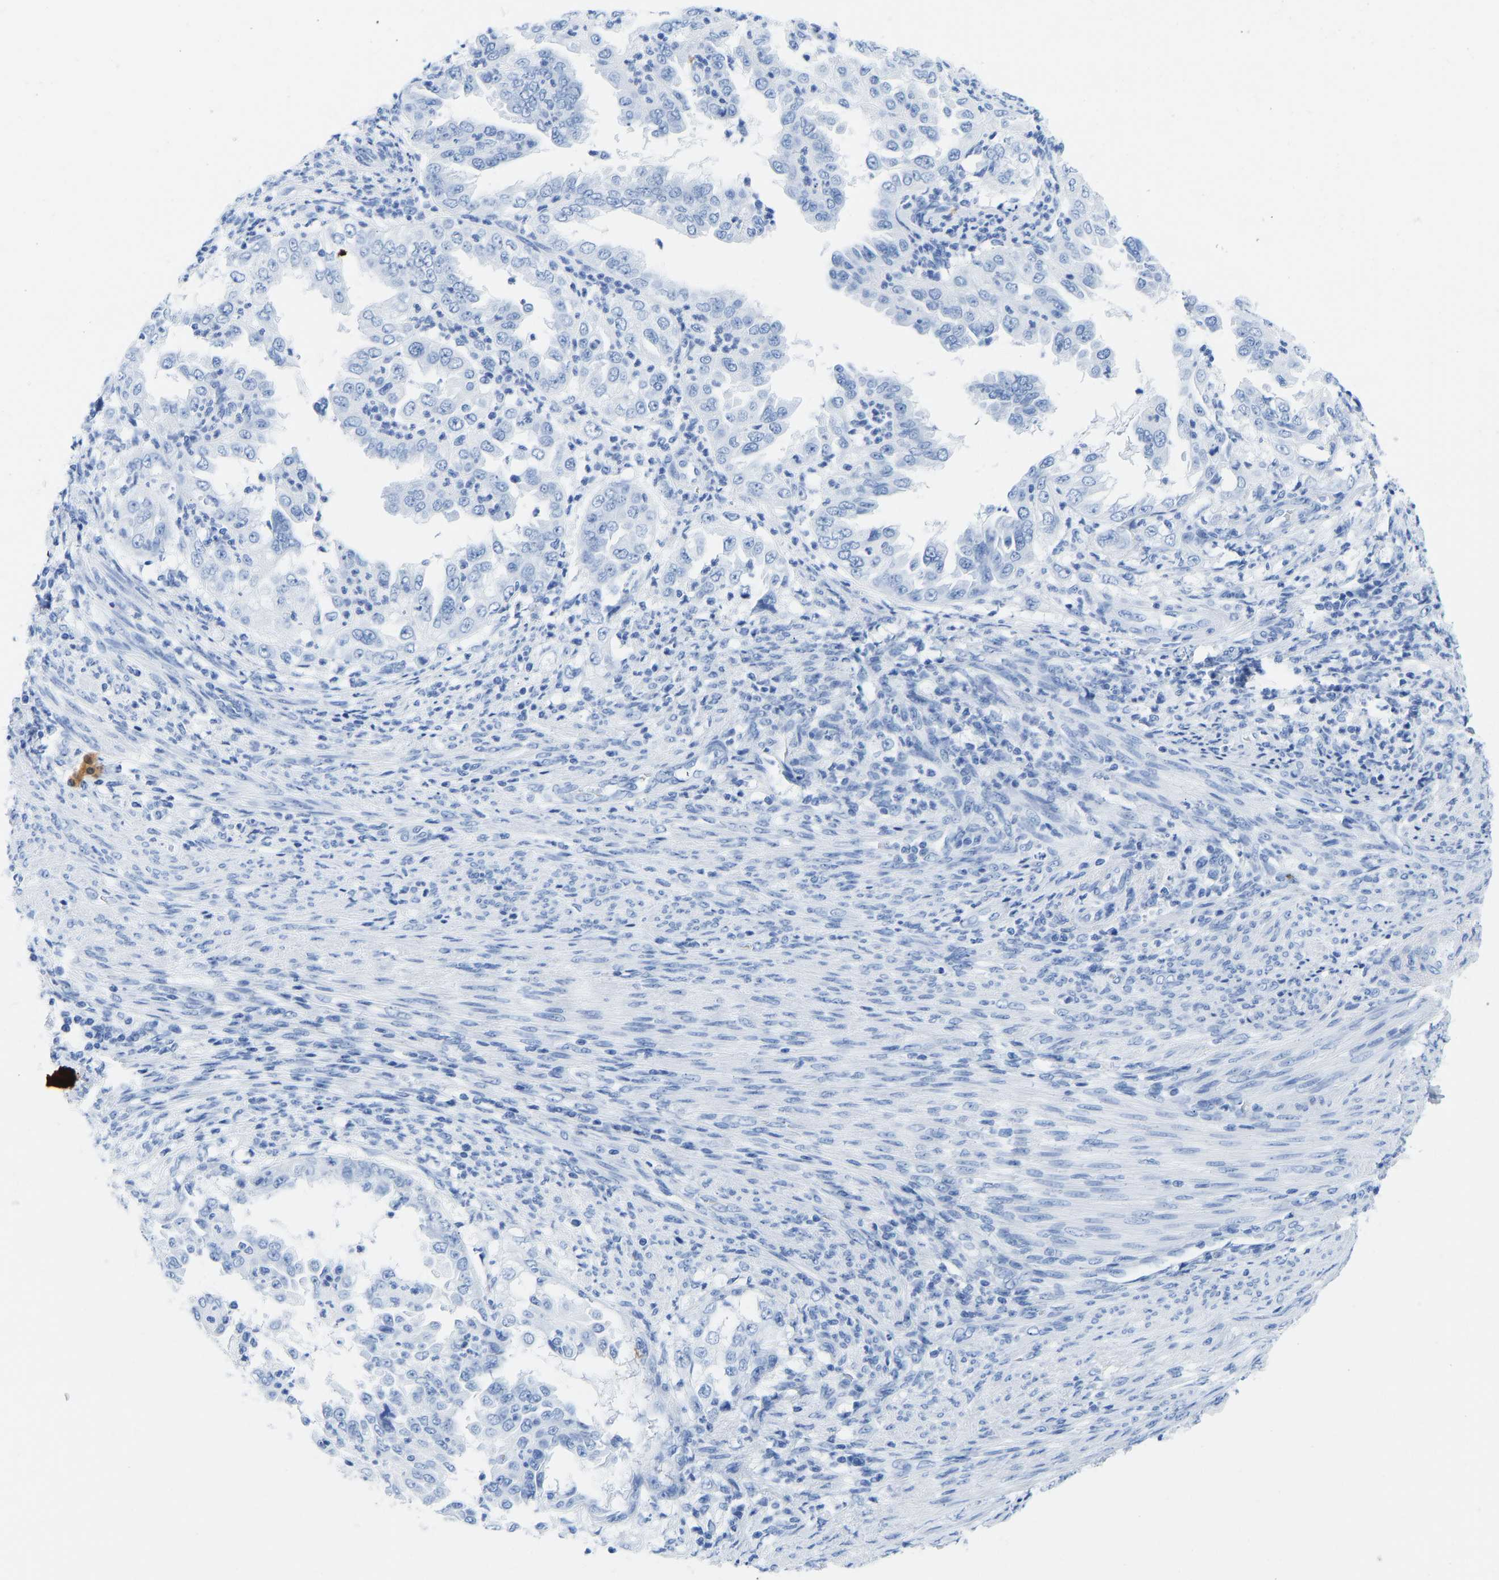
{"staining": {"intensity": "negative", "quantity": "none", "location": "none"}, "tissue": "endometrial cancer", "cell_type": "Tumor cells", "image_type": "cancer", "snomed": [{"axis": "morphology", "description": "Adenocarcinoma, NOS"}, {"axis": "topography", "description": "Endometrium"}], "caption": "Tumor cells show no significant staining in endometrial cancer.", "gene": "ELMO2", "patient": {"sex": "female", "age": 85}}